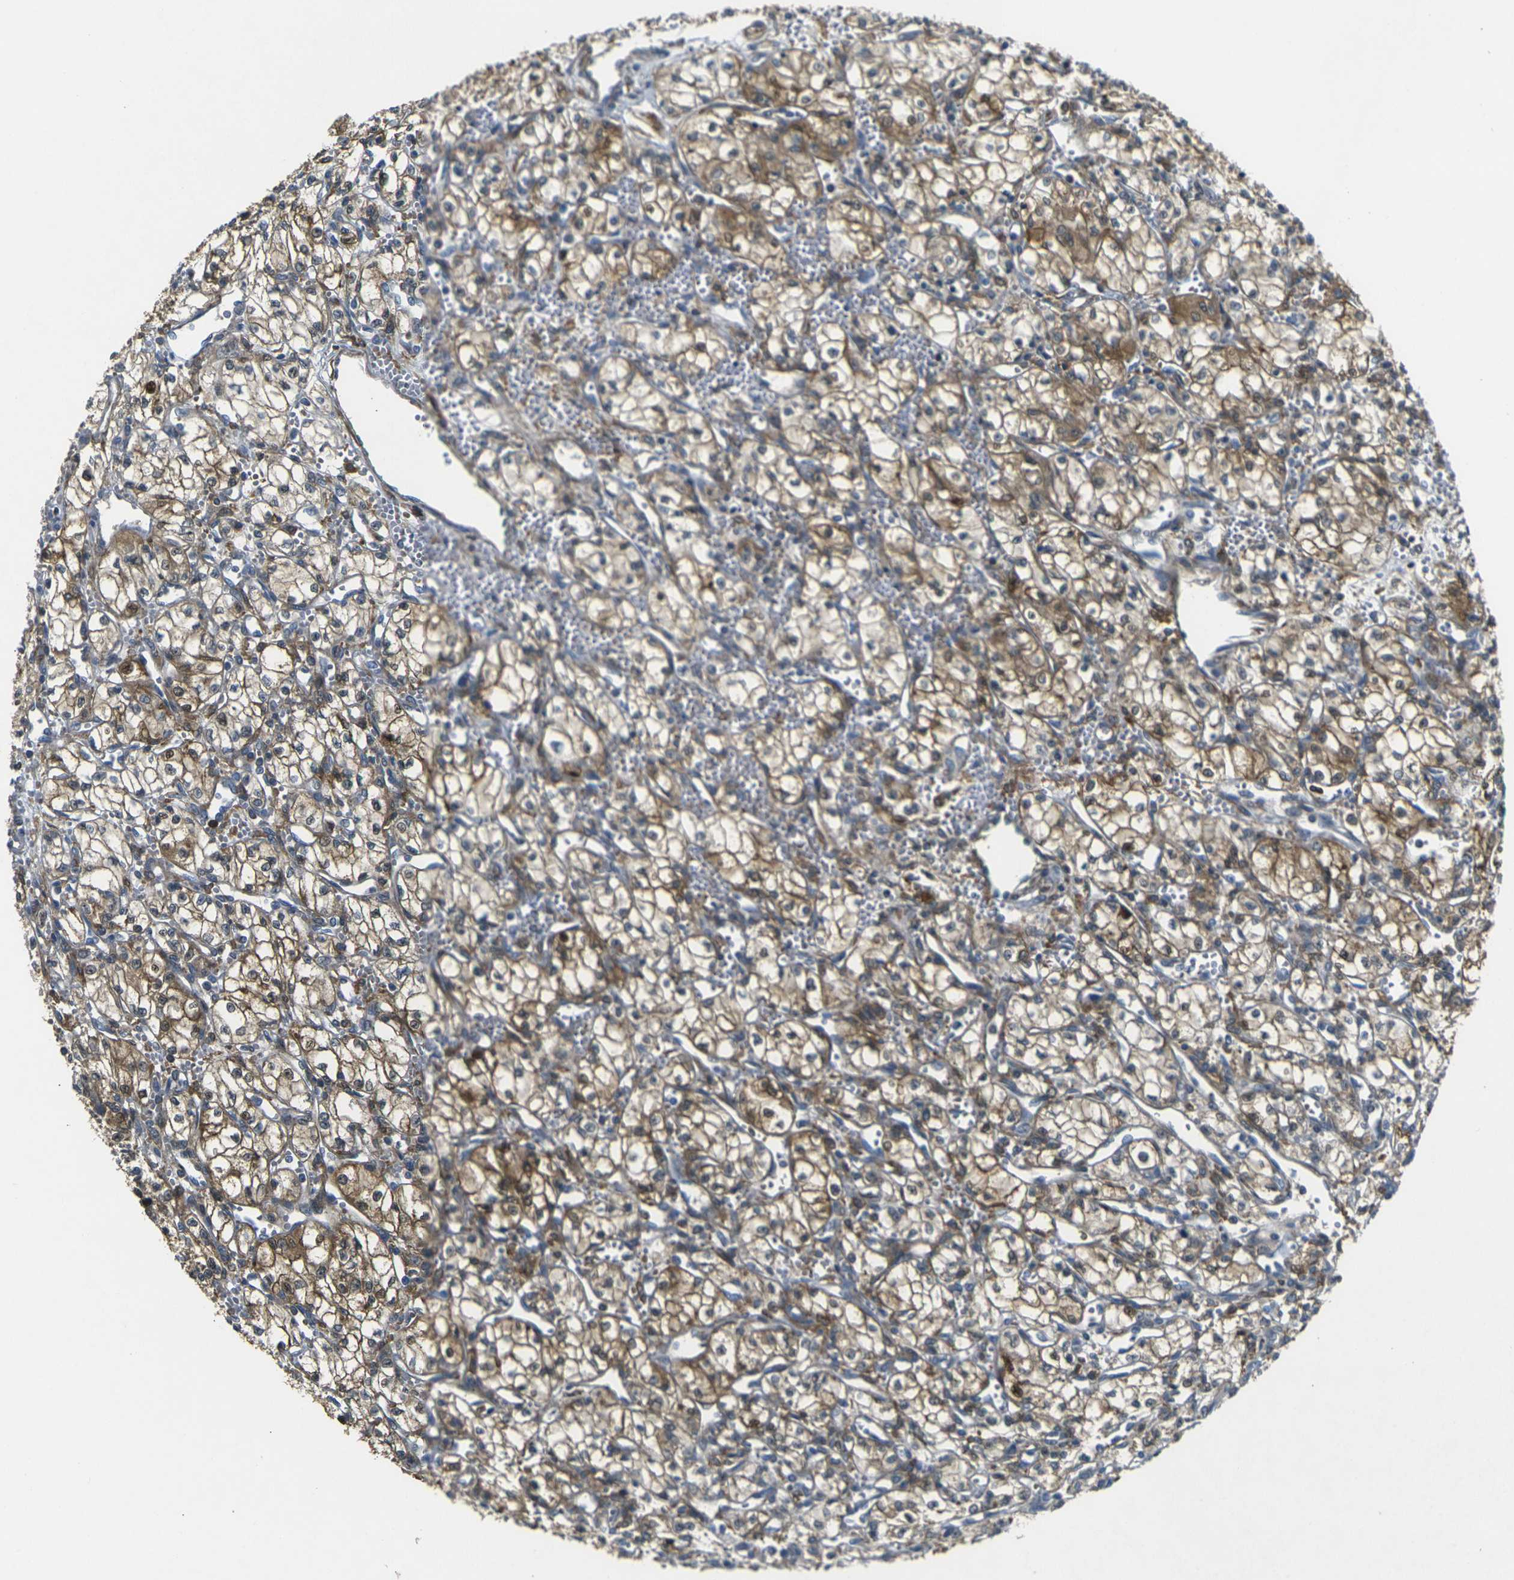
{"staining": {"intensity": "moderate", "quantity": ">75%", "location": "cytoplasmic/membranous,nuclear"}, "tissue": "renal cancer", "cell_type": "Tumor cells", "image_type": "cancer", "snomed": [{"axis": "morphology", "description": "Normal tissue, NOS"}, {"axis": "morphology", "description": "Adenocarcinoma, NOS"}, {"axis": "topography", "description": "Kidney"}], "caption": "Immunohistochemistry (IHC) image of adenocarcinoma (renal) stained for a protein (brown), which displays medium levels of moderate cytoplasmic/membranous and nuclear staining in about >75% of tumor cells.", "gene": "PIGL", "patient": {"sex": "male", "age": 59}}